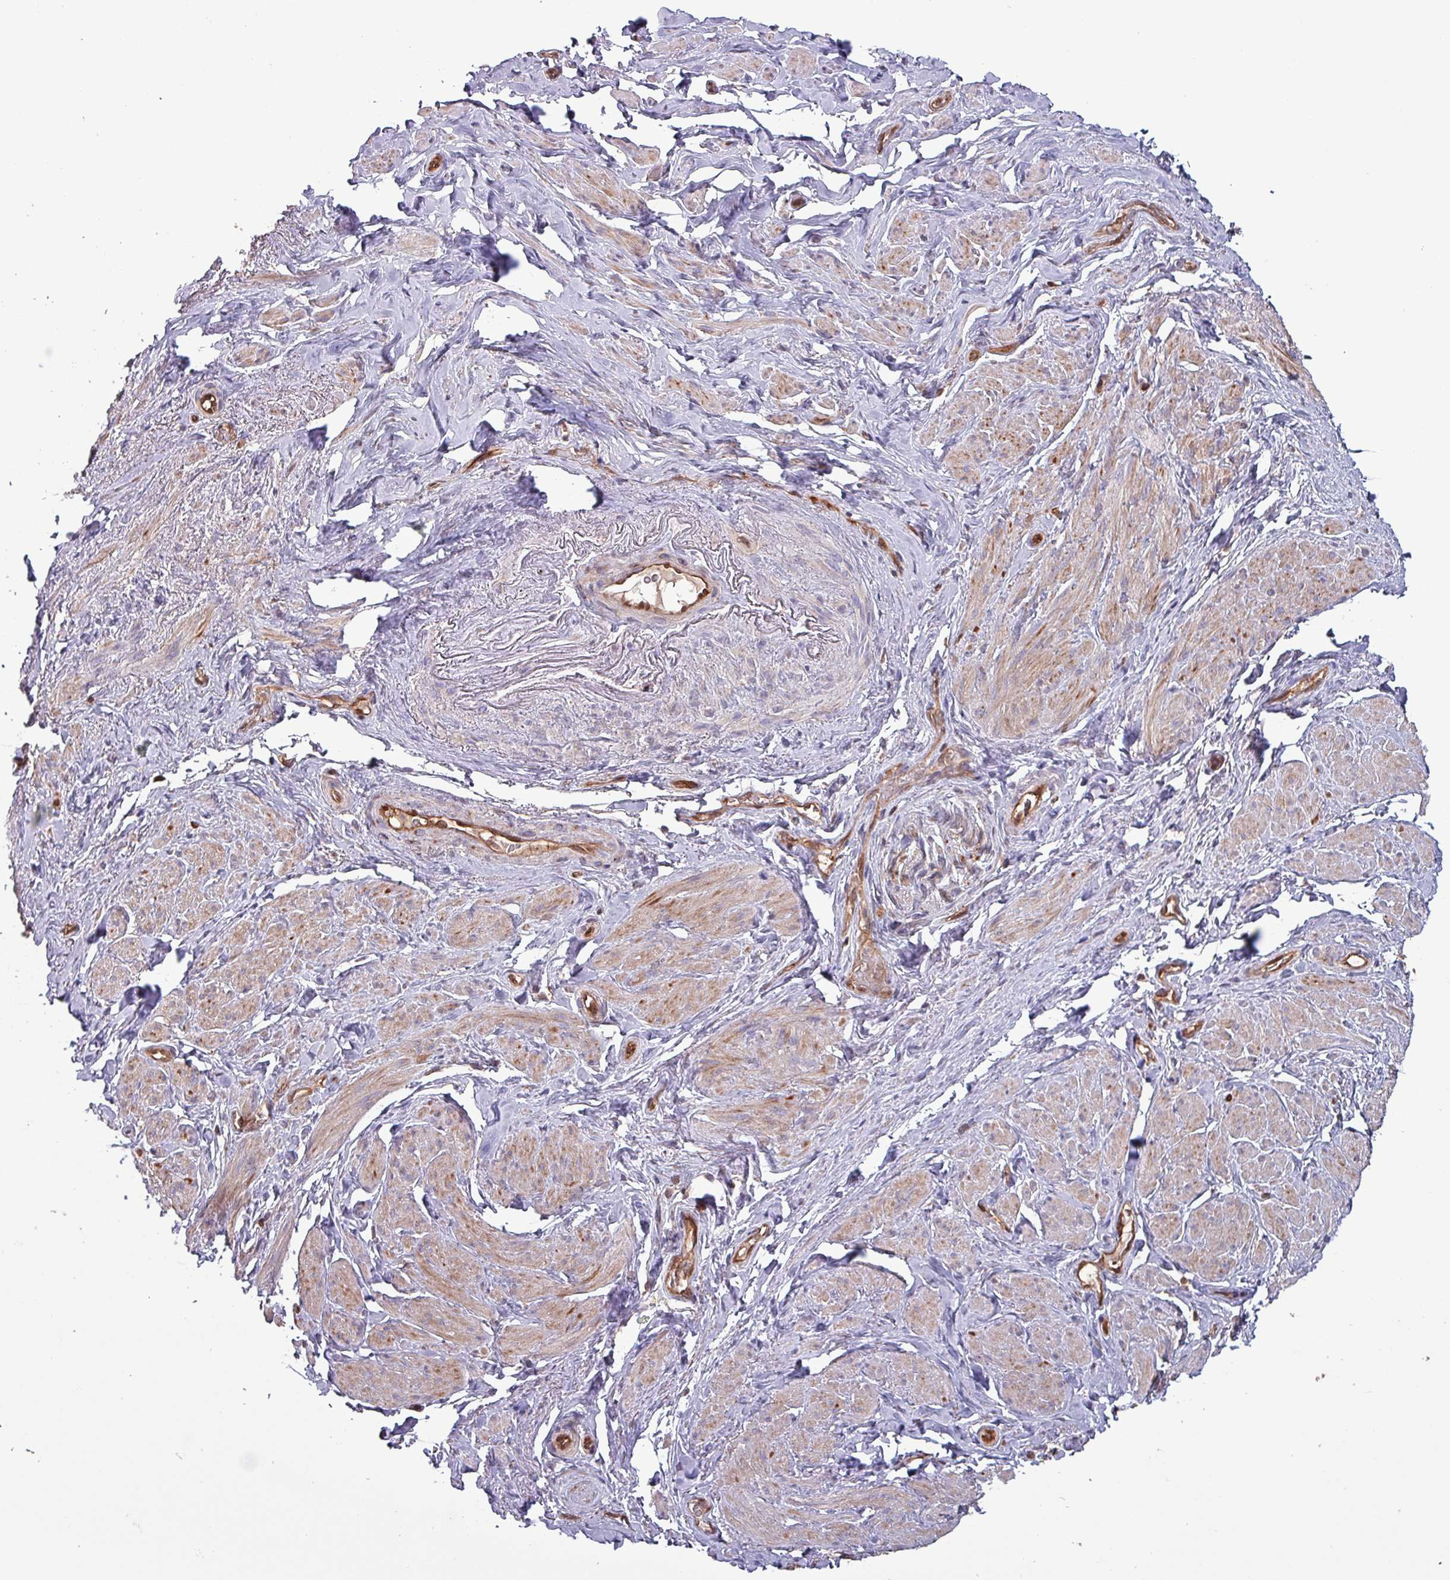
{"staining": {"intensity": "weak", "quantity": "25%-75%", "location": "cytoplasmic/membranous"}, "tissue": "smooth muscle", "cell_type": "Smooth muscle cells", "image_type": "normal", "snomed": [{"axis": "morphology", "description": "Normal tissue, NOS"}, {"axis": "topography", "description": "Smooth muscle"}, {"axis": "topography", "description": "Peripheral nerve tissue"}], "caption": "Protein staining shows weak cytoplasmic/membranous expression in approximately 25%-75% of smooth muscle cells in benign smooth muscle.", "gene": "PSMB8", "patient": {"sex": "male", "age": 69}}